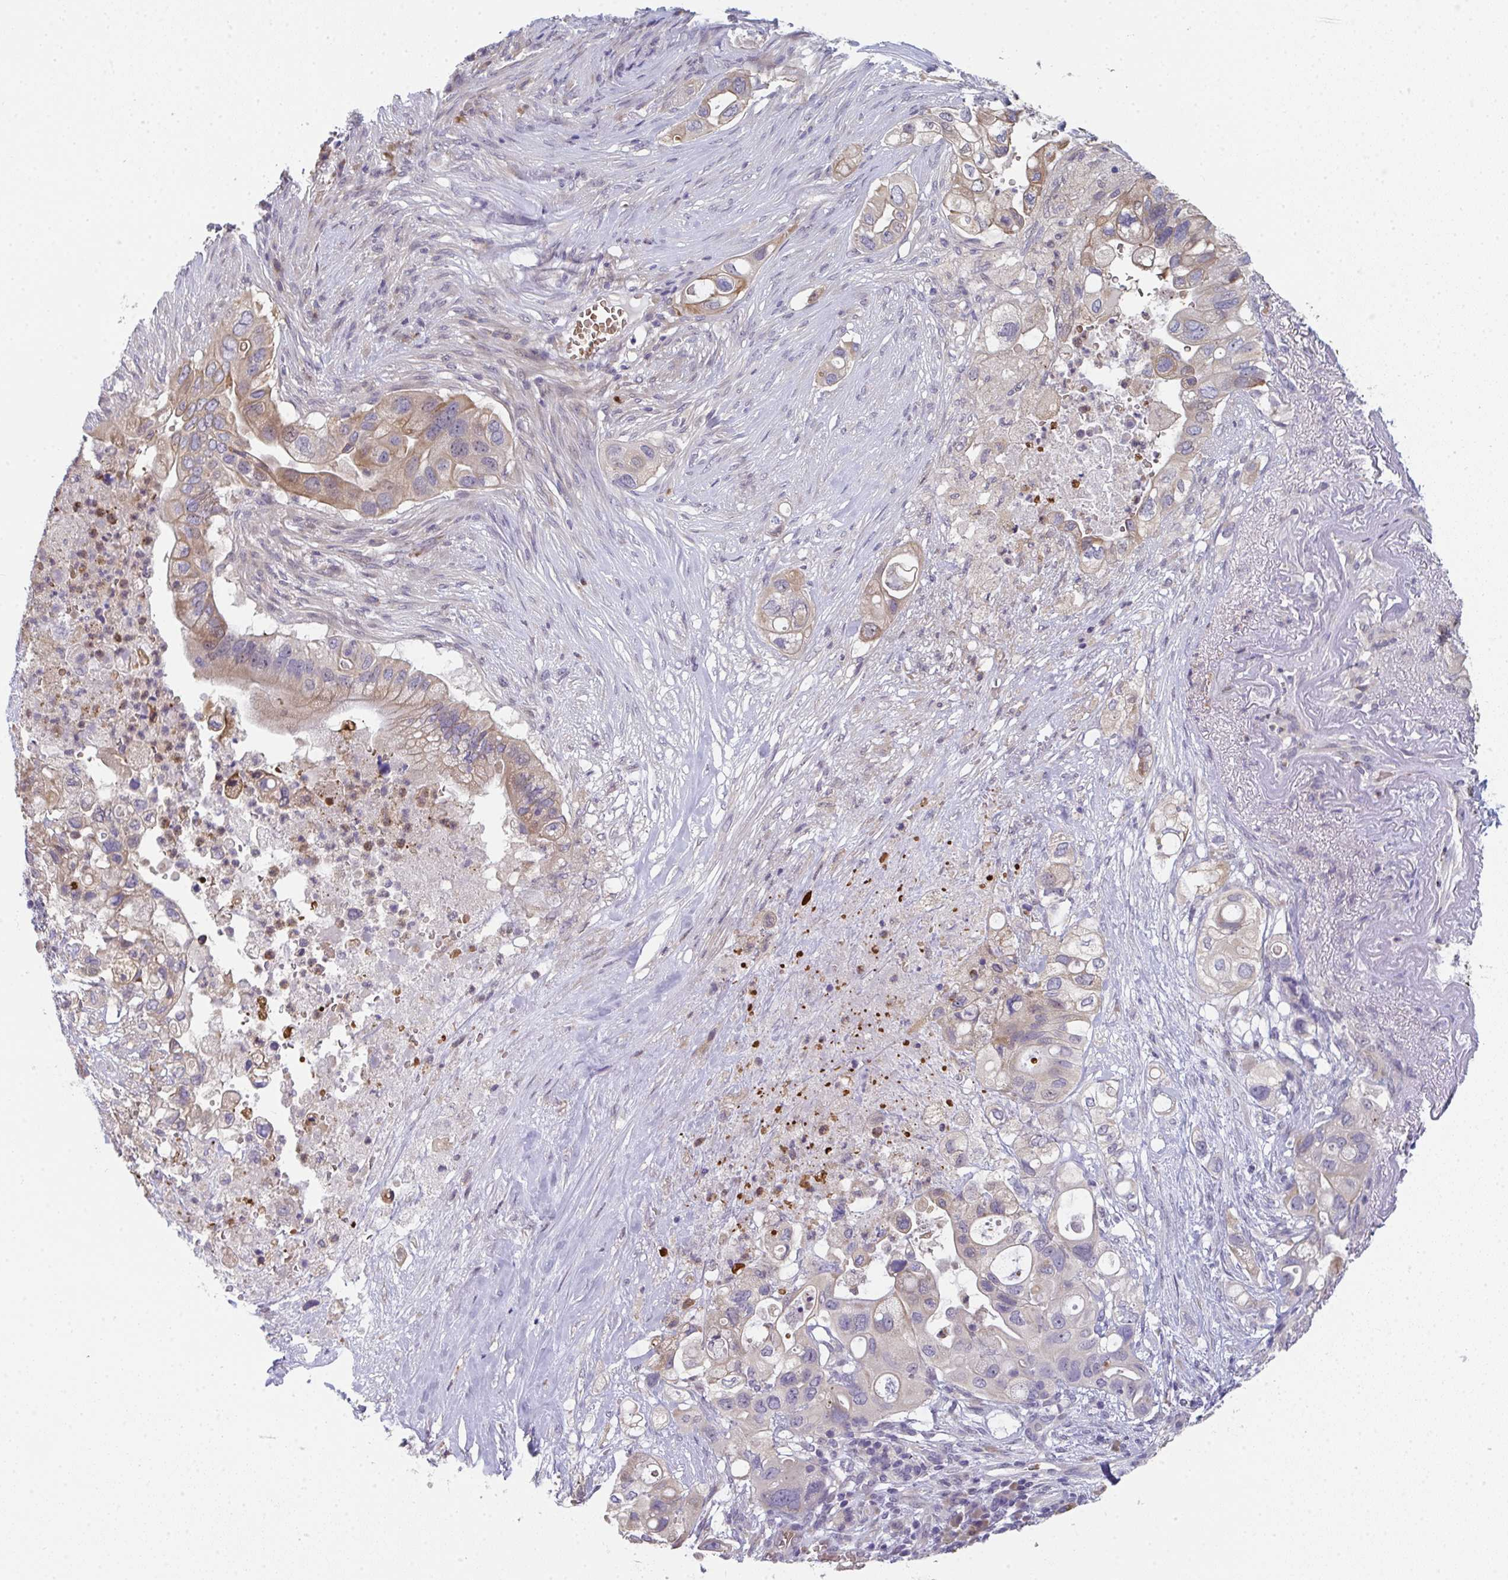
{"staining": {"intensity": "moderate", "quantity": "25%-75%", "location": "cytoplasmic/membranous"}, "tissue": "pancreatic cancer", "cell_type": "Tumor cells", "image_type": "cancer", "snomed": [{"axis": "morphology", "description": "Adenocarcinoma, NOS"}, {"axis": "topography", "description": "Pancreas"}], "caption": "DAB immunohistochemical staining of human pancreatic cancer (adenocarcinoma) reveals moderate cytoplasmic/membranous protein staining in about 25%-75% of tumor cells.", "gene": "RIOK1", "patient": {"sex": "female", "age": 72}}